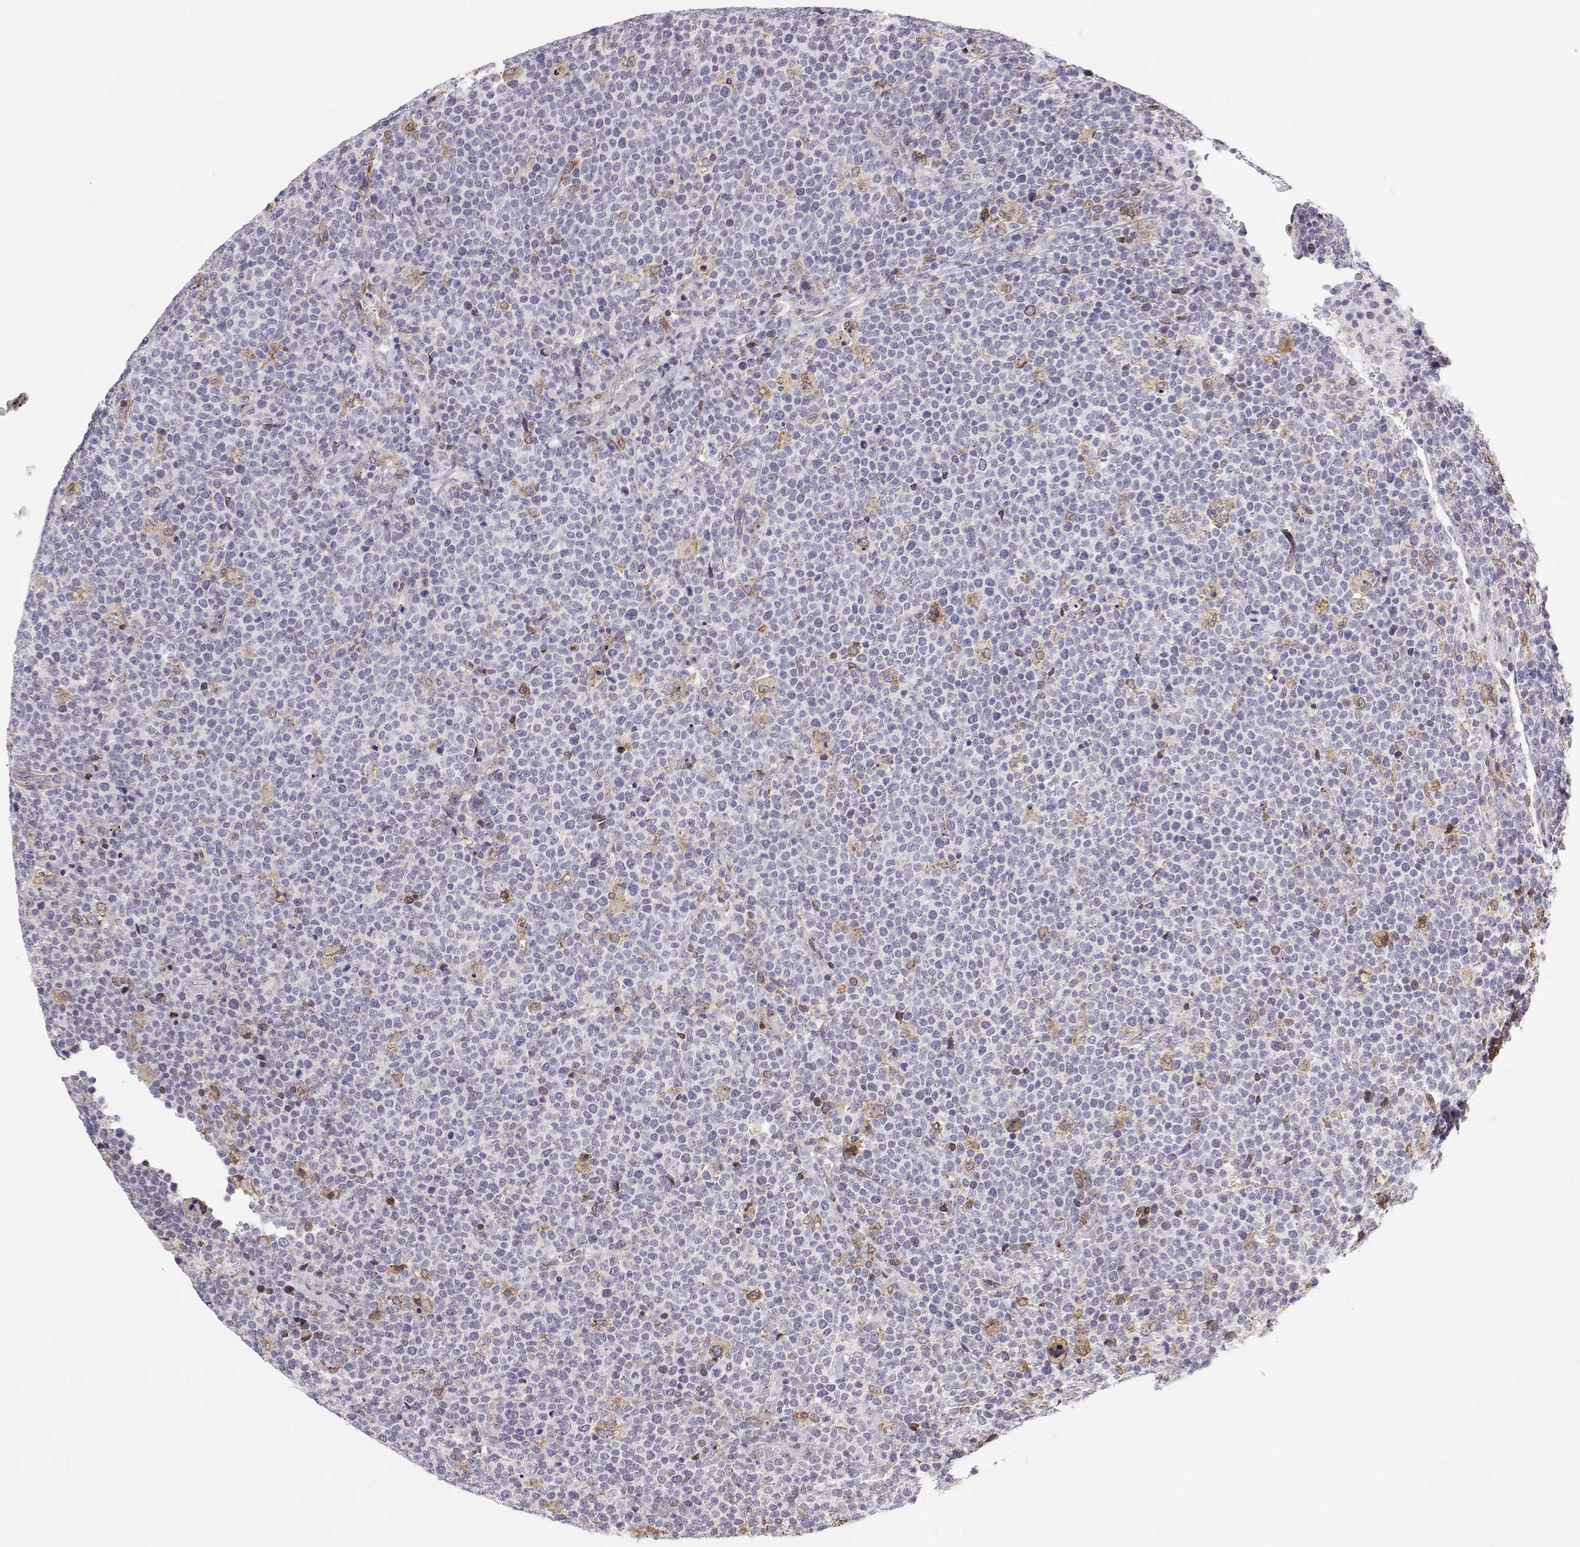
{"staining": {"intensity": "negative", "quantity": "none", "location": "none"}, "tissue": "lymphoma", "cell_type": "Tumor cells", "image_type": "cancer", "snomed": [{"axis": "morphology", "description": "Malignant lymphoma, non-Hodgkin's type, High grade"}, {"axis": "topography", "description": "Lymph node"}], "caption": "Immunohistochemical staining of human lymphoma displays no significant positivity in tumor cells. The staining was performed using DAB (3,3'-diaminobenzidine) to visualize the protein expression in brown, while the nuclei were stained in blue with hematoxylin (Magnification: 20x).", "gene": "STARD13", "patient": {"sex": "male", "age": 61}}